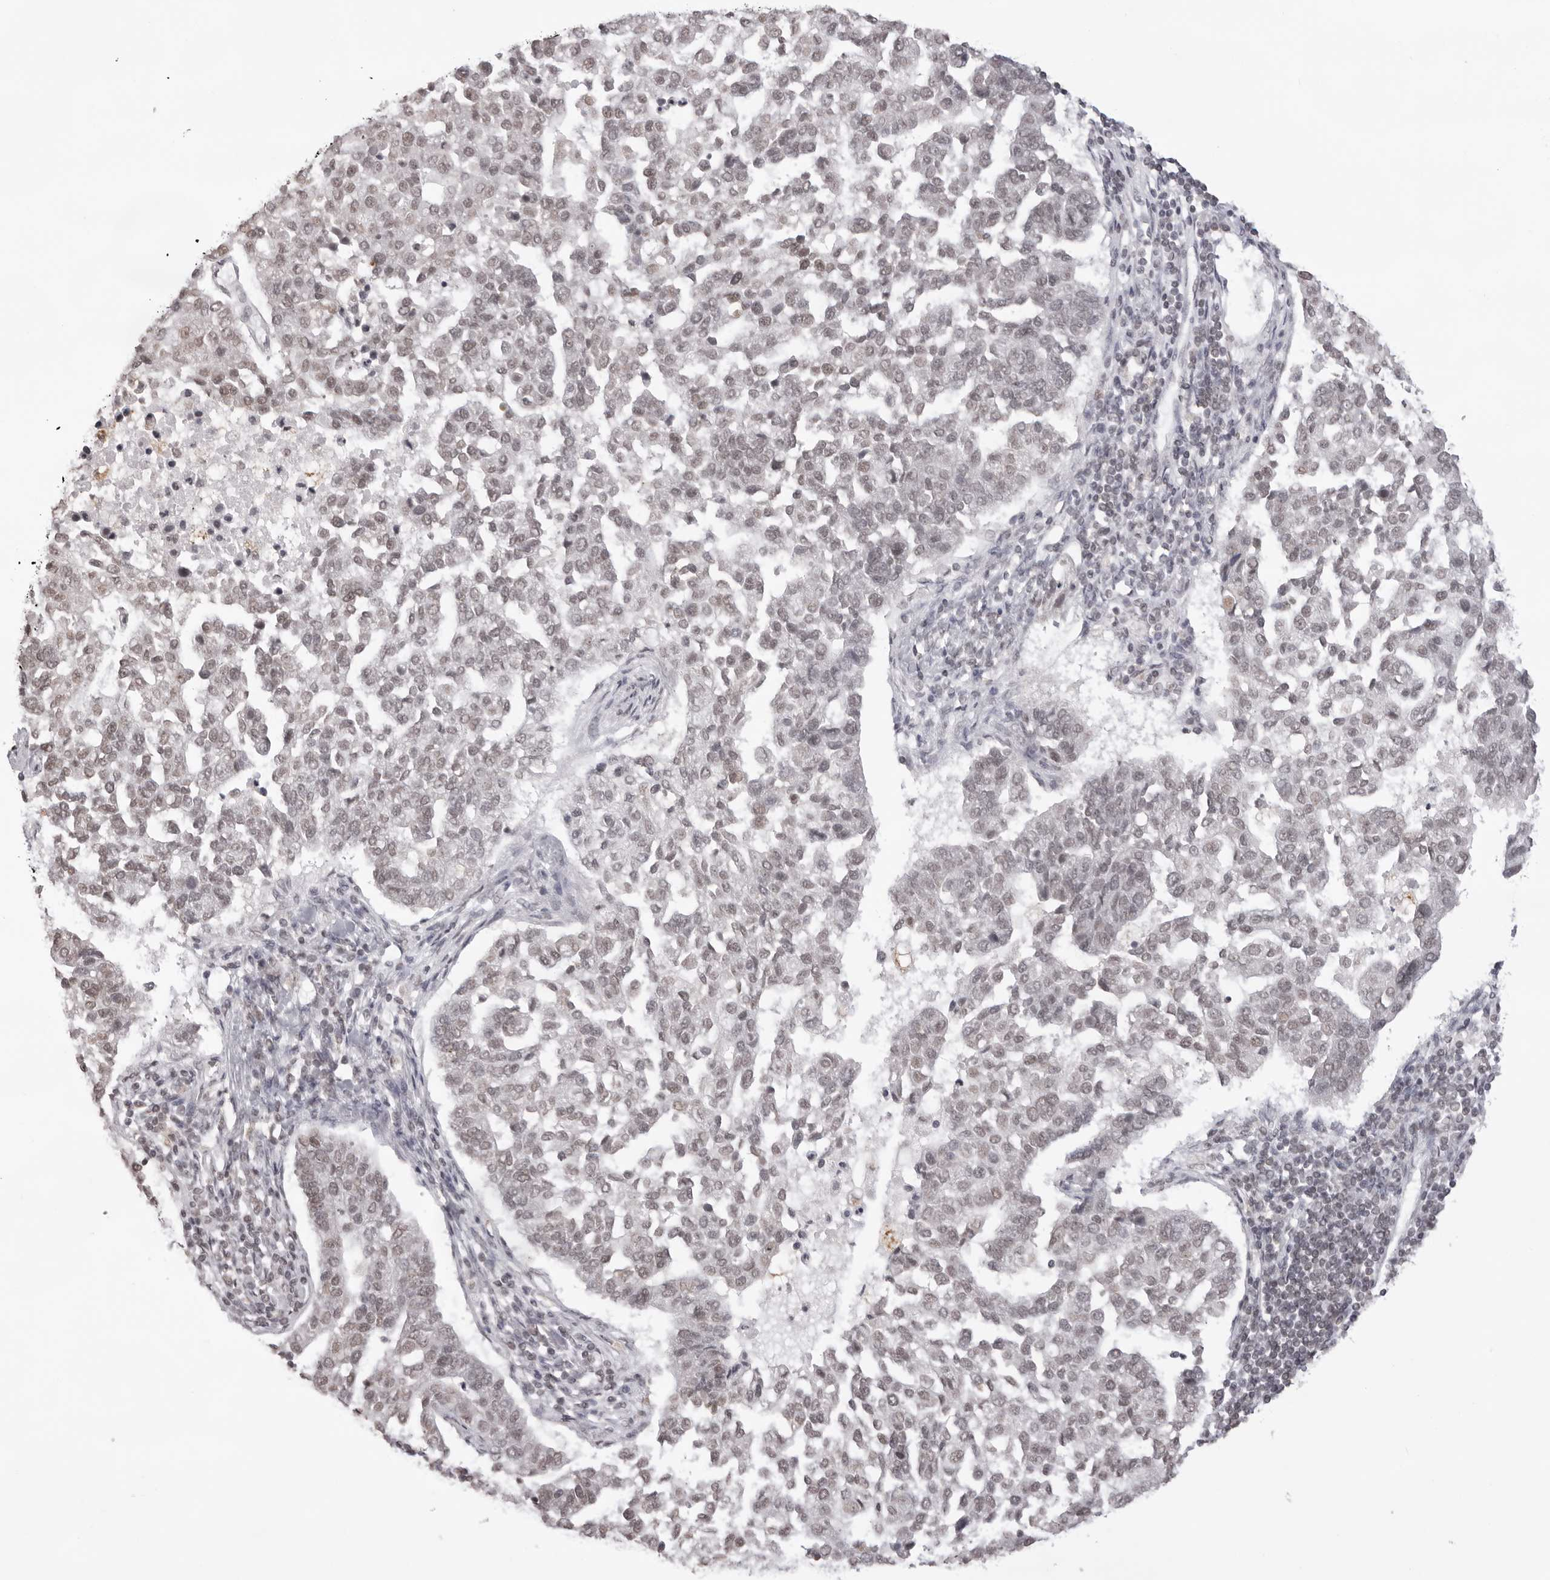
{"staining": {"intensity": "weak", "quantity": ">75%", "location": "nuclear"}, "tissue": "pancreatic cancer", "cell_type": "Tumor cells", "image_type": "cancer", "snomed": [{"axis": "morphology", "description": "Adenocarcinoma, NOS"}, {"axis": "topography", "description": "Pancreas"}], "caption": "The histopathology image exhibits a brown stain indicating the presence of a protein in the nuclear of tumor cells in pancreatic adenocarcinoma.", "gene": "NTM", "patient": {"sex": "female", "age": 61}}